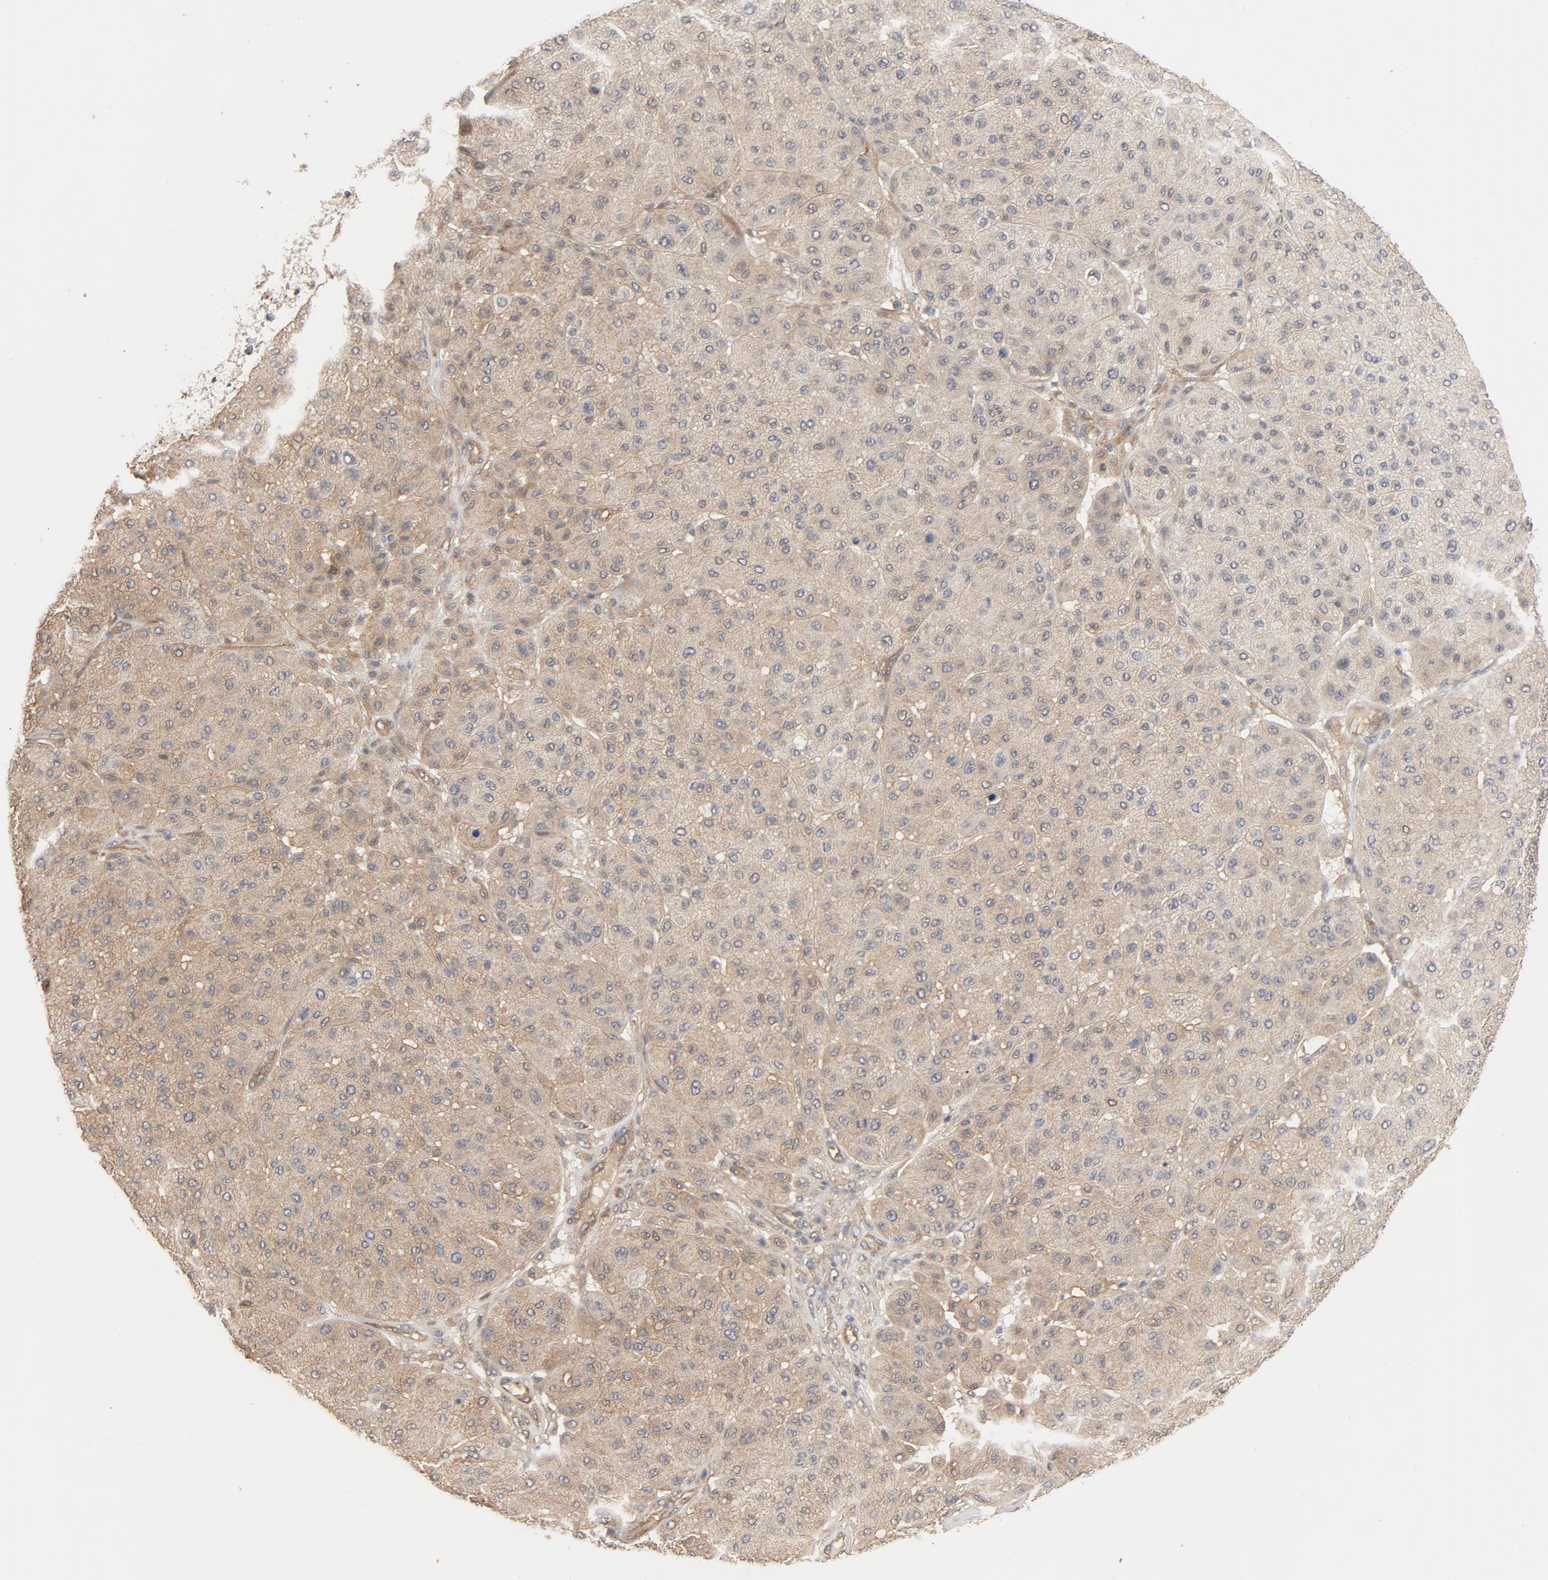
{"staining": {"intensity": "weak", "quantity": ">75%", "location": "cytoplasmic/membranous"}, "tissue": "melanoma", "cell_type": "Tumor cells", "image_type": "cancer", "snomed": [{"axis": "morphology", "description": "Normal tissue, NOS"}, {"axis": "morphology", "description": "Malignant melanoma, Metastatic site"}, {"axis": "topography", "description": "Skin"}], "caption": "Protein expression analysis of human melanoma reveals weak cytoplasmic/membranous expression in about >75% of tumor cells.", "gene": "PITPNM2", "patient": {"sex": "male", "age": 41}}